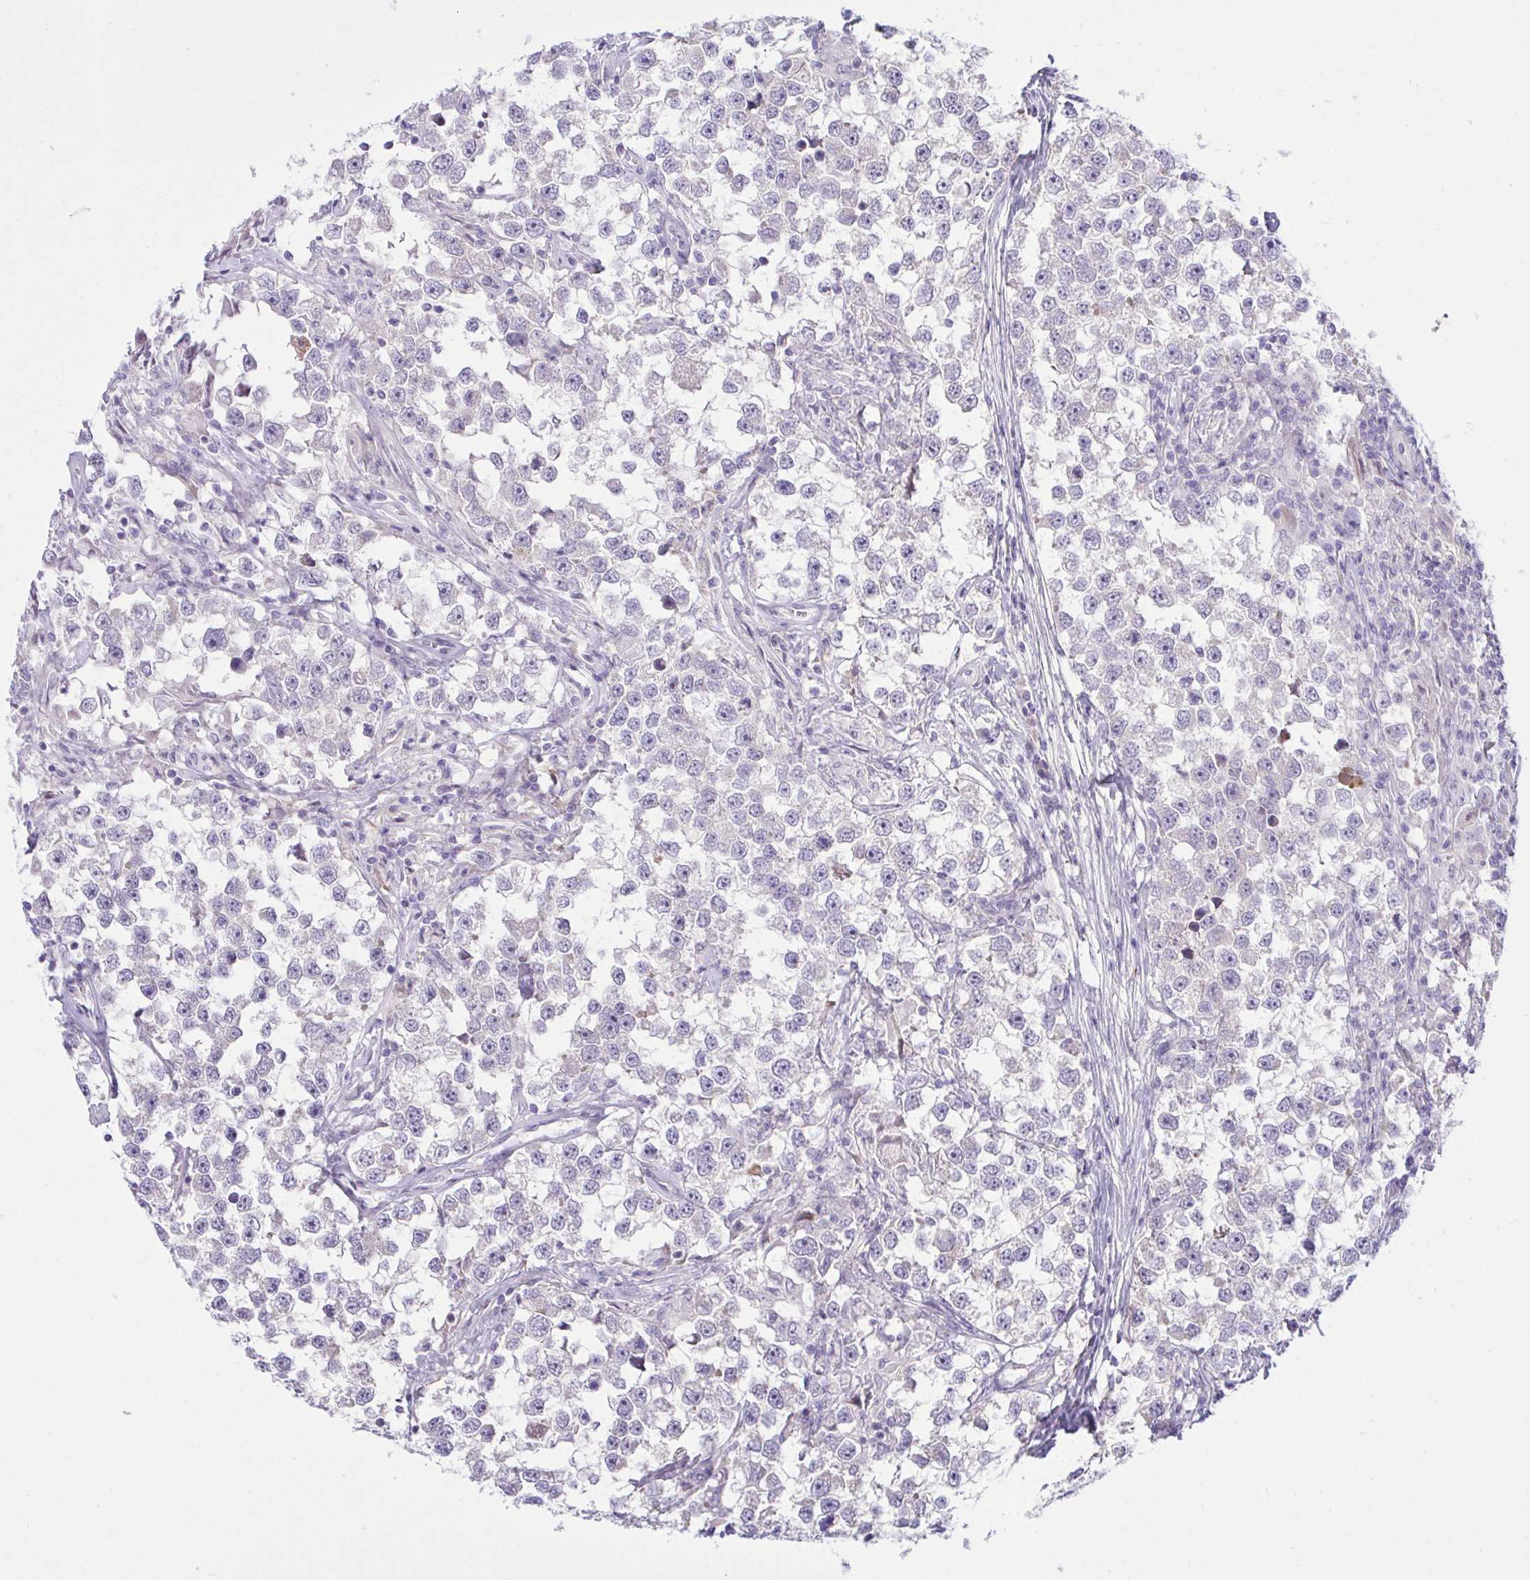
{"staining": {"intensity": "negative", "quantity": "none", "location": "none"}, "tissue": "testis cancer", "cell_type": "Tumor cells", "image_type": "cancer", "snomed": [{"axis": "morphology", "description": "Seminoma, NOS"}, {"axis": "topography", "description": "Testis"}], "caption": "DAB (3,3'-diaminobenzidine) immunohistochemical staining of human testis cancer shows no significant positivity in tumor cells.", "gene": "SYNPO2L", "patient": {"sex": "male", "age": 46}}